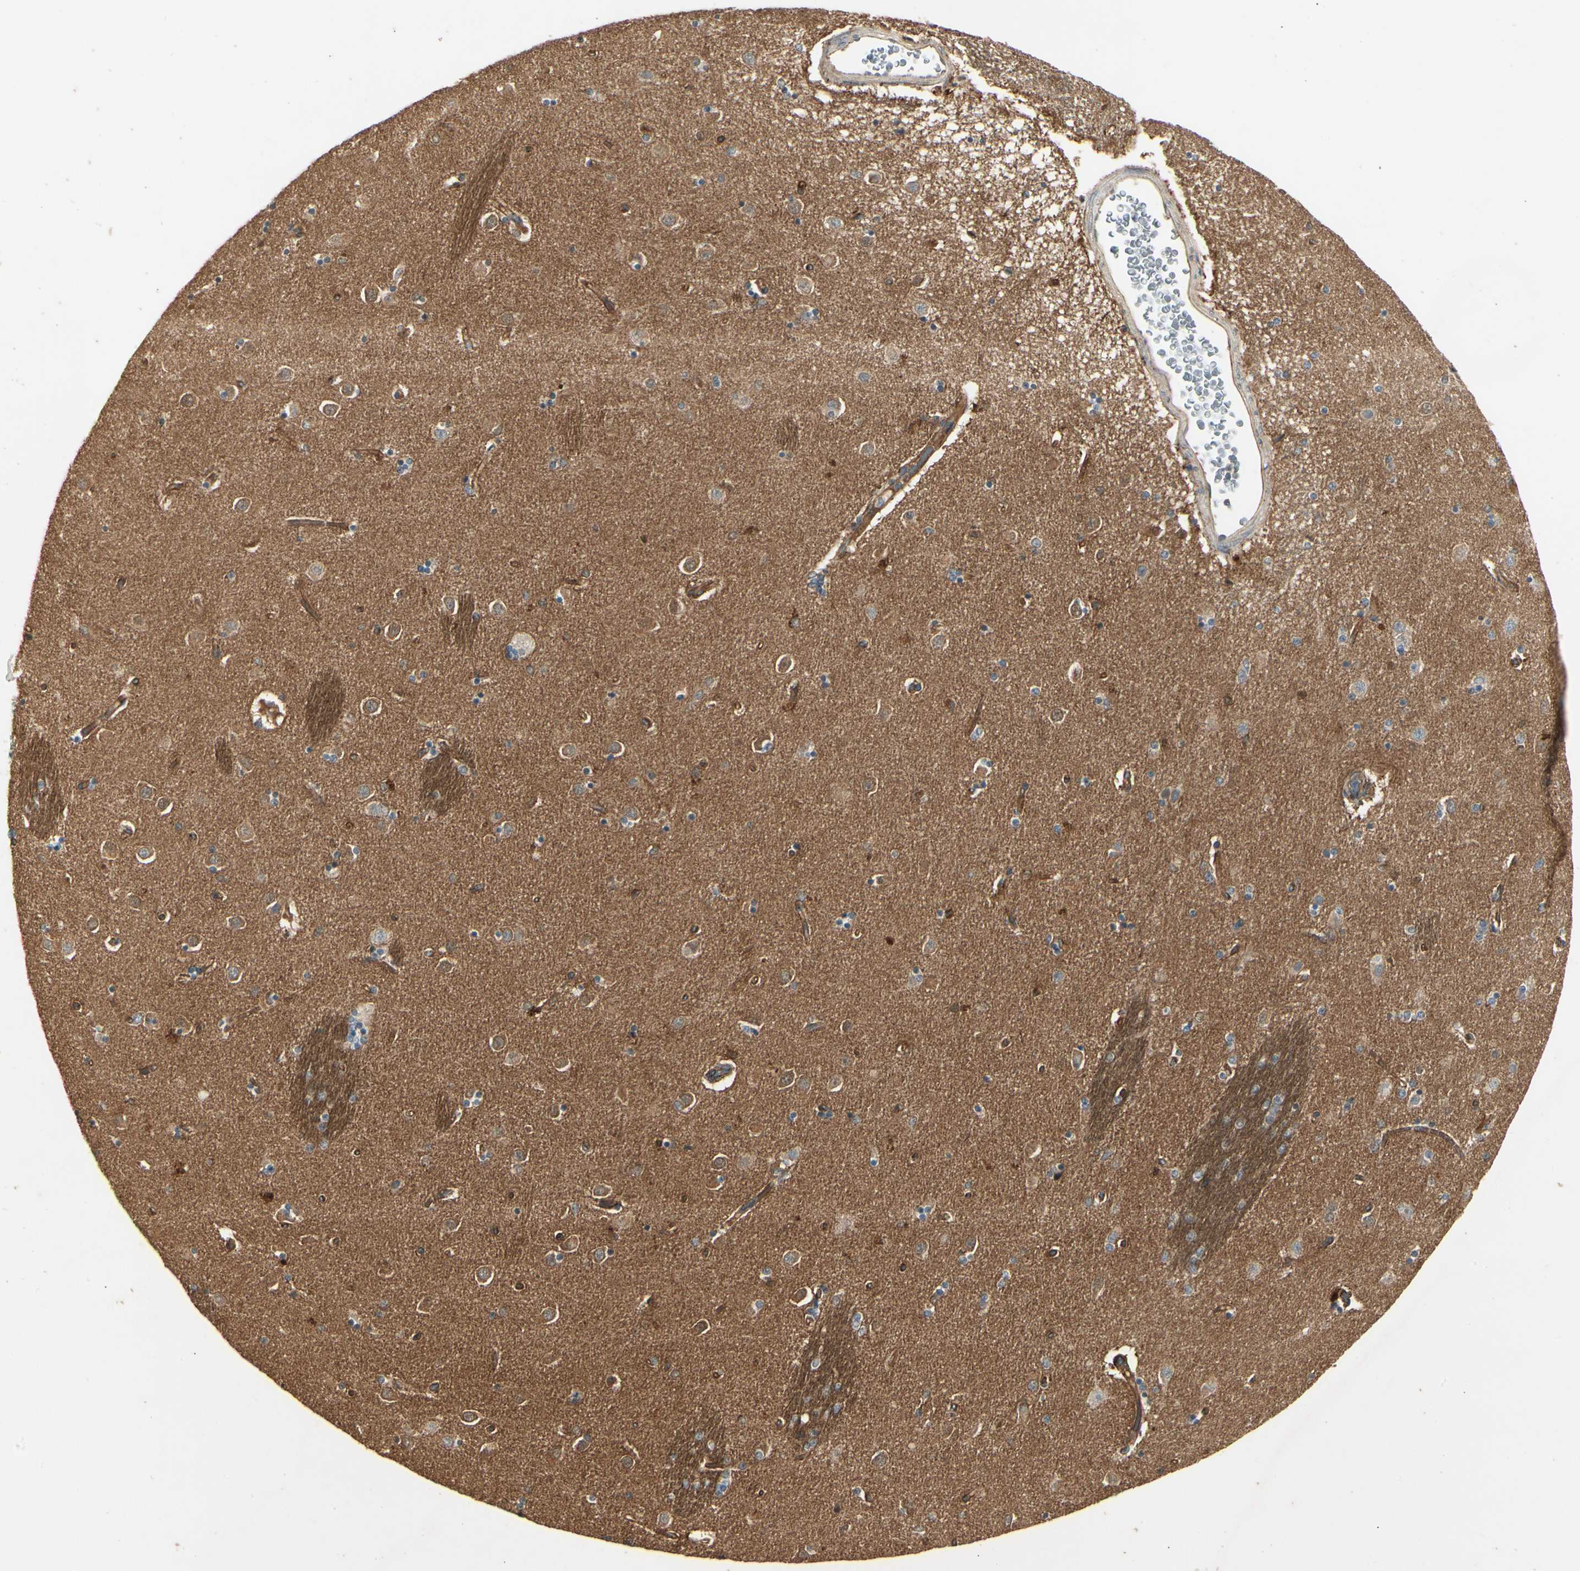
{"staining": {"intensity": "moderate", "quantity": "<25%", "location": "cytoplasmic/membranous"}, "tissue": "caudate", "cell_type": "Glial cells", "image_type": "normal", "snomed": [{"axis": "morphology", "description": "Normal tissue, NOS"}, {"axis": "topography", "description": "Lateral ventricle wall"}], "caption": "Protein staining shows moderate cytoplasmic/membranous staining in about <25% of glial cells in unremarkable caudate. (brown staining indicates protein expression, while blue staining denotes nuclei).", "gene": "RNF180", "patient": {"sex": "female", "age": 54}}